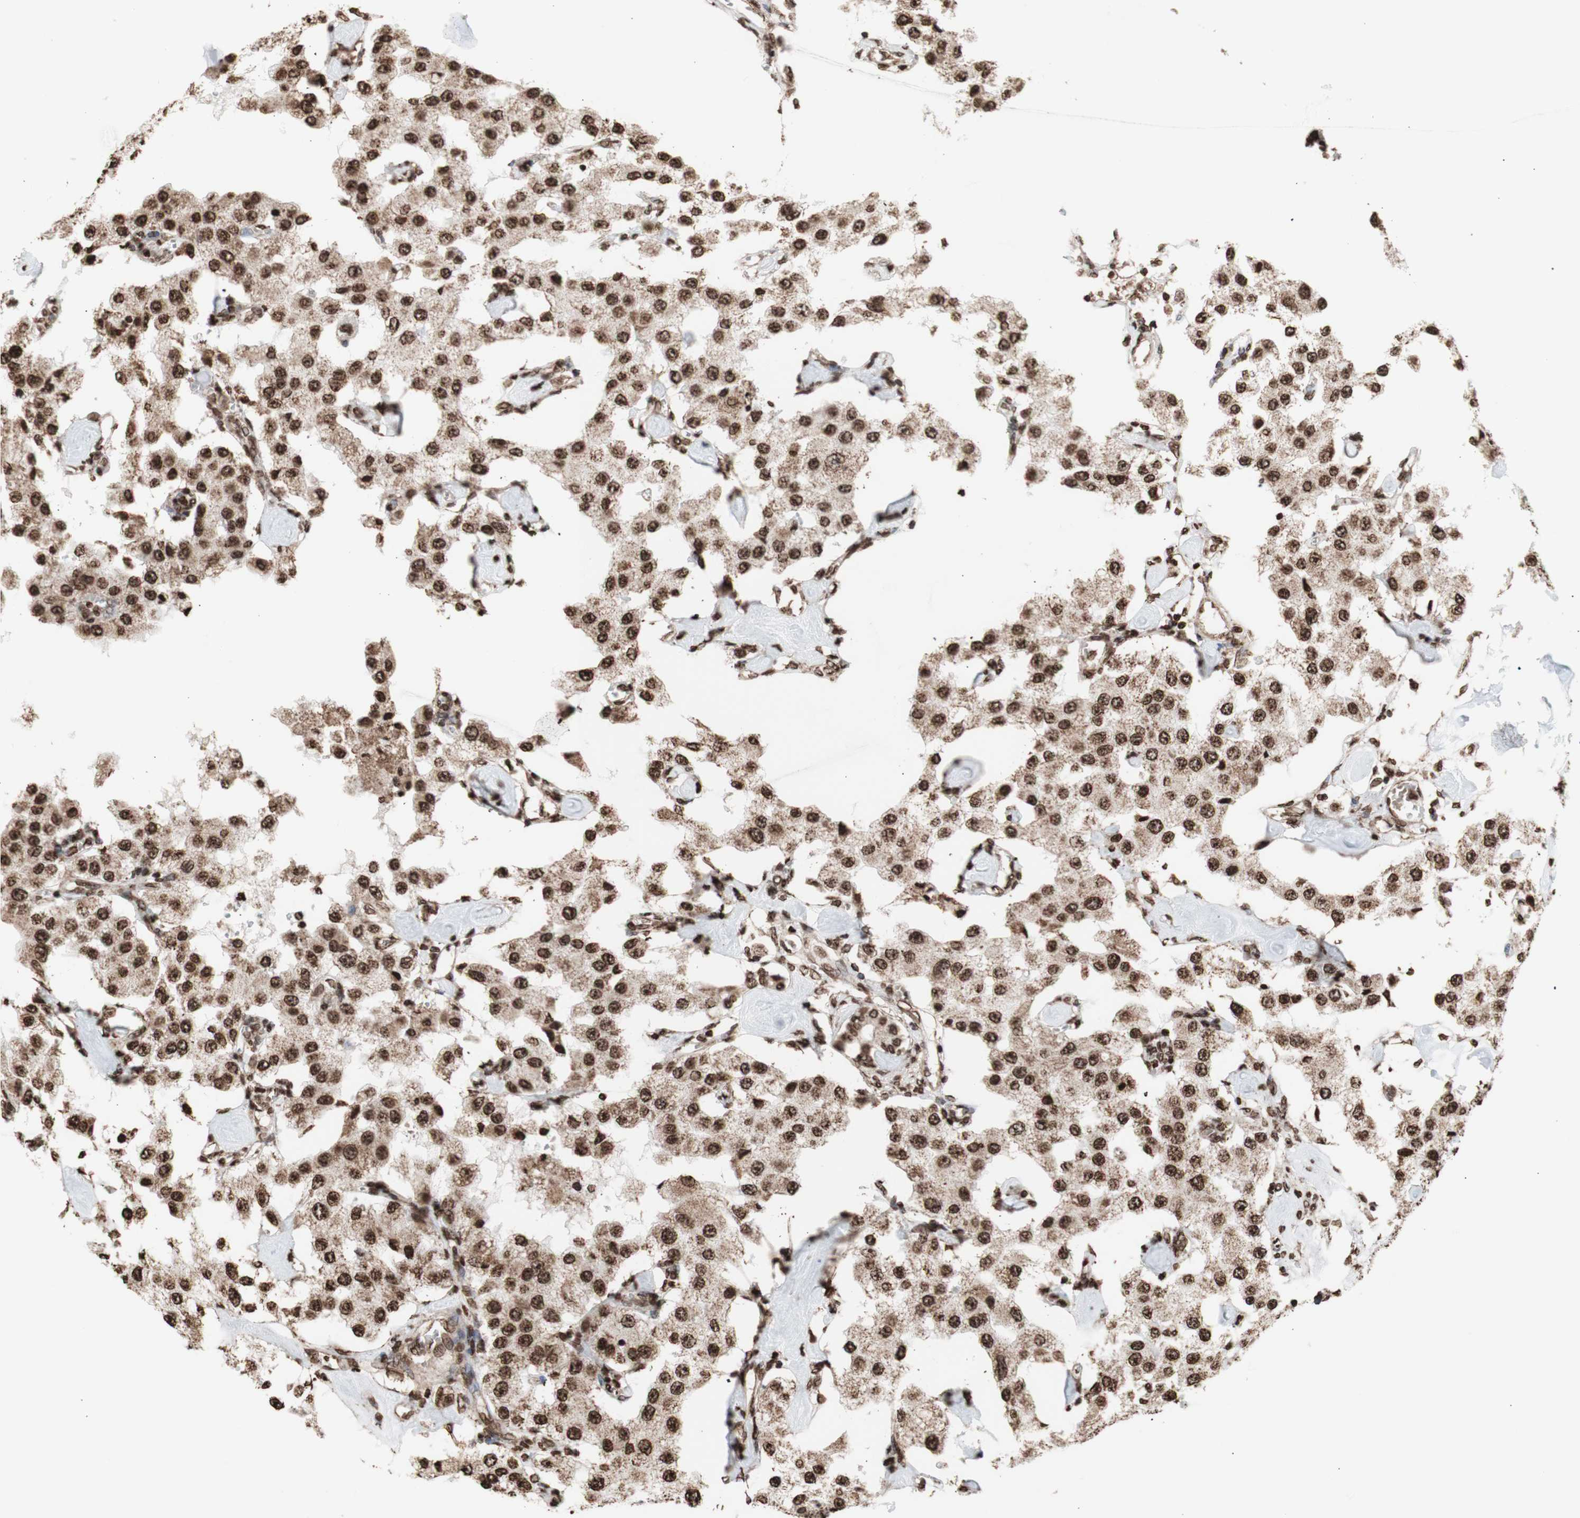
{"staining": {"intensity": "strong", "quantity": ">75%", "location": "cytoplasmic/membranous,nuclear"}, "tissue": "carcinoid", "cell_type": "Tumor cells", "image_type": "cancer", "snomed": [{"axis": "morphology", "description": "Carcinoid, malignant, NOS"}, {"axis": "topography", "description": "Pancreas"}], "caption": "Protein positivity by immunohistochemistry (IHC) displays strong cytoplasmic/membranous and nuclear positivity in about >75% of tumor cells in carcinoid (malignant).", "gene": "SNAI2", "patient": {"sex": "male", "age": 41}}